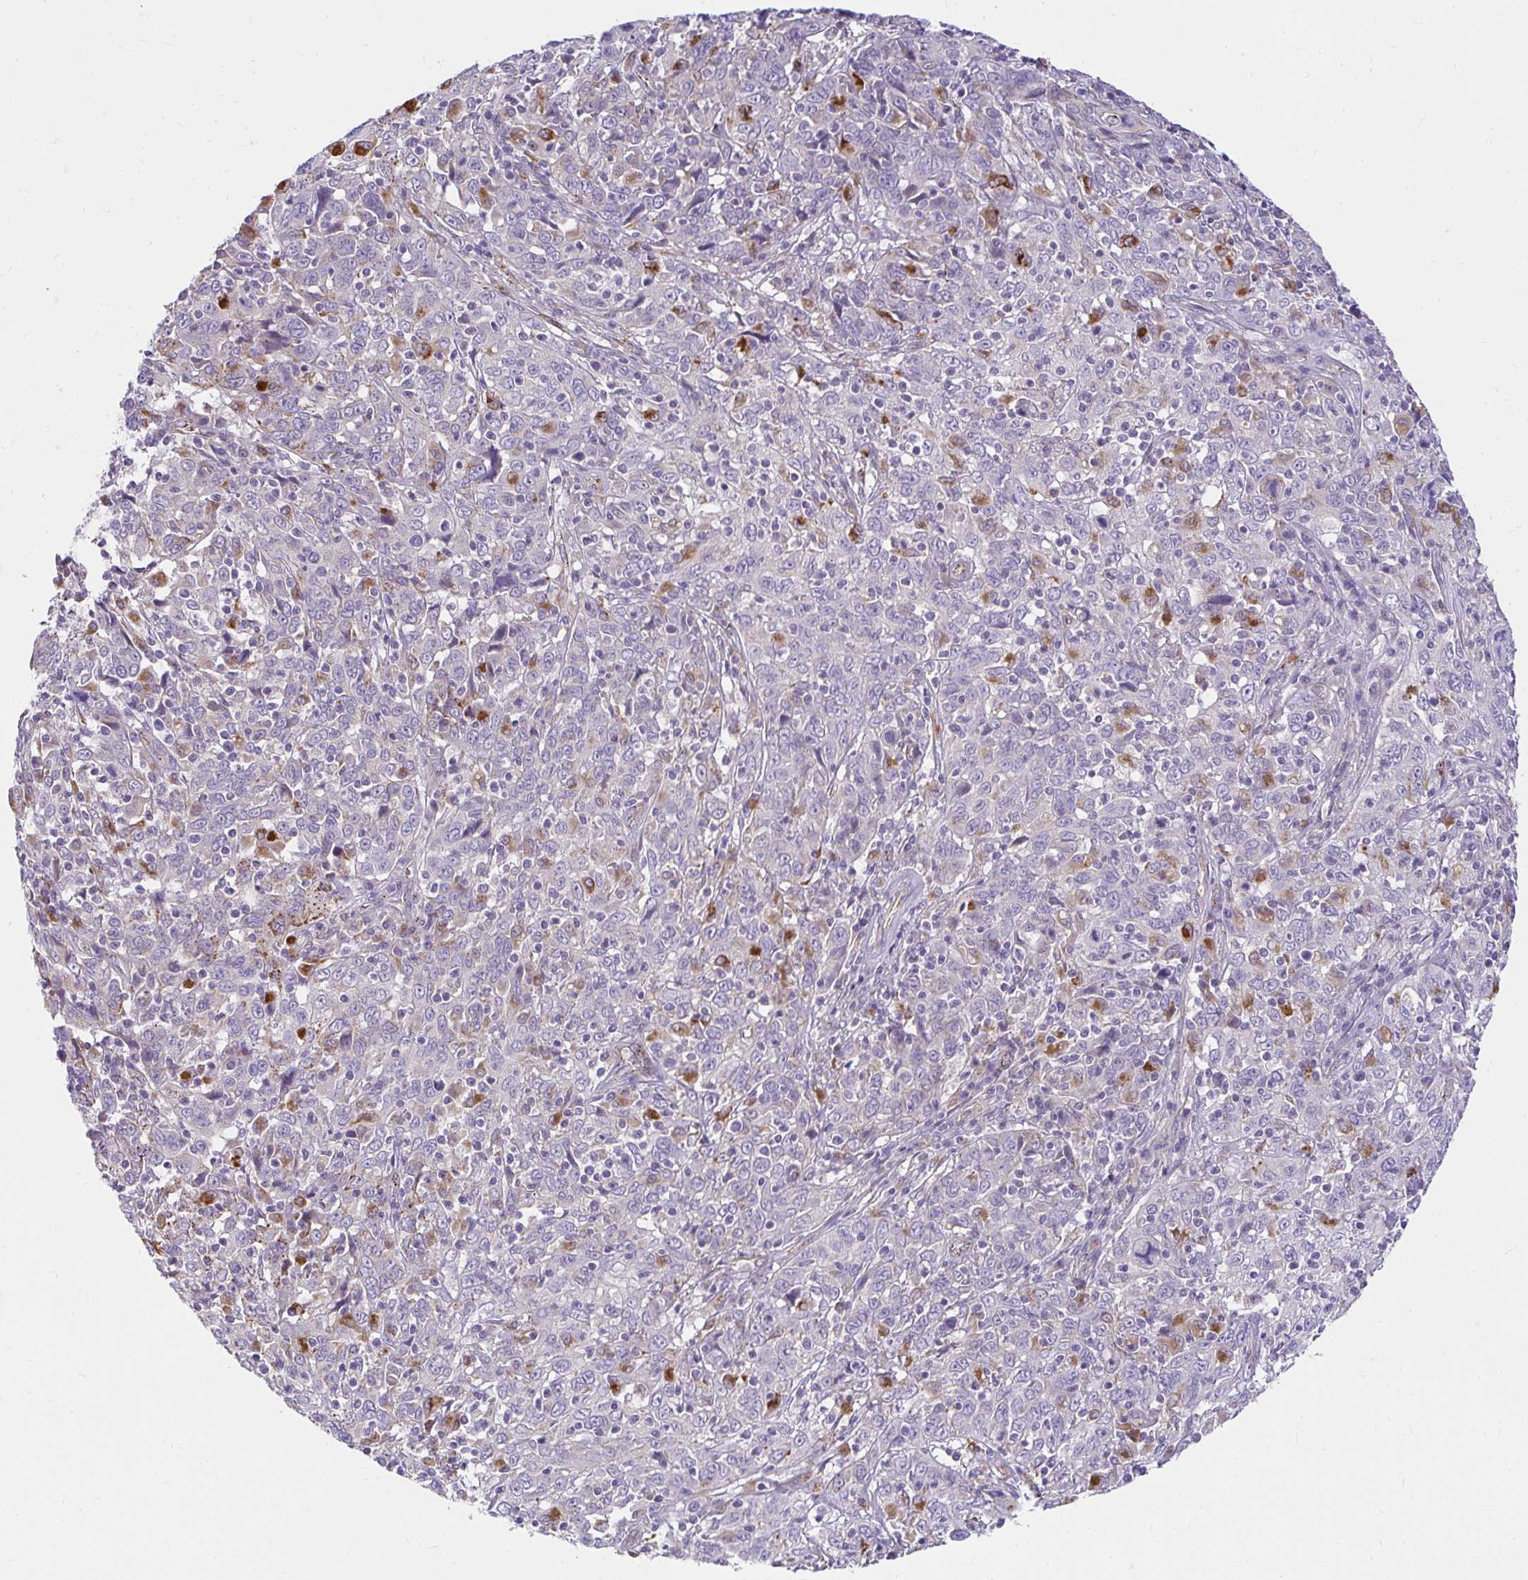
{"staining": {"intensity": "negative", "quantity": "none", "location": "none"}, "tissue": "cervical cancer", "cell_type": "Tumor cells", "image_type": "cancer", "snomed": [{"axis": "morphology", "description": "Squamous cell carcinoma, NOS"}, {"axis": "topography", "description": "Cervix"}], "caption": "IHC photomicrograph of cervical cancer stained for a protein (brown), which demonstrates no positivity in tumor cells. Nuclei are stained in blue.", "gene": "PKN3", "patient": {"sex": "female", "age": 46}}